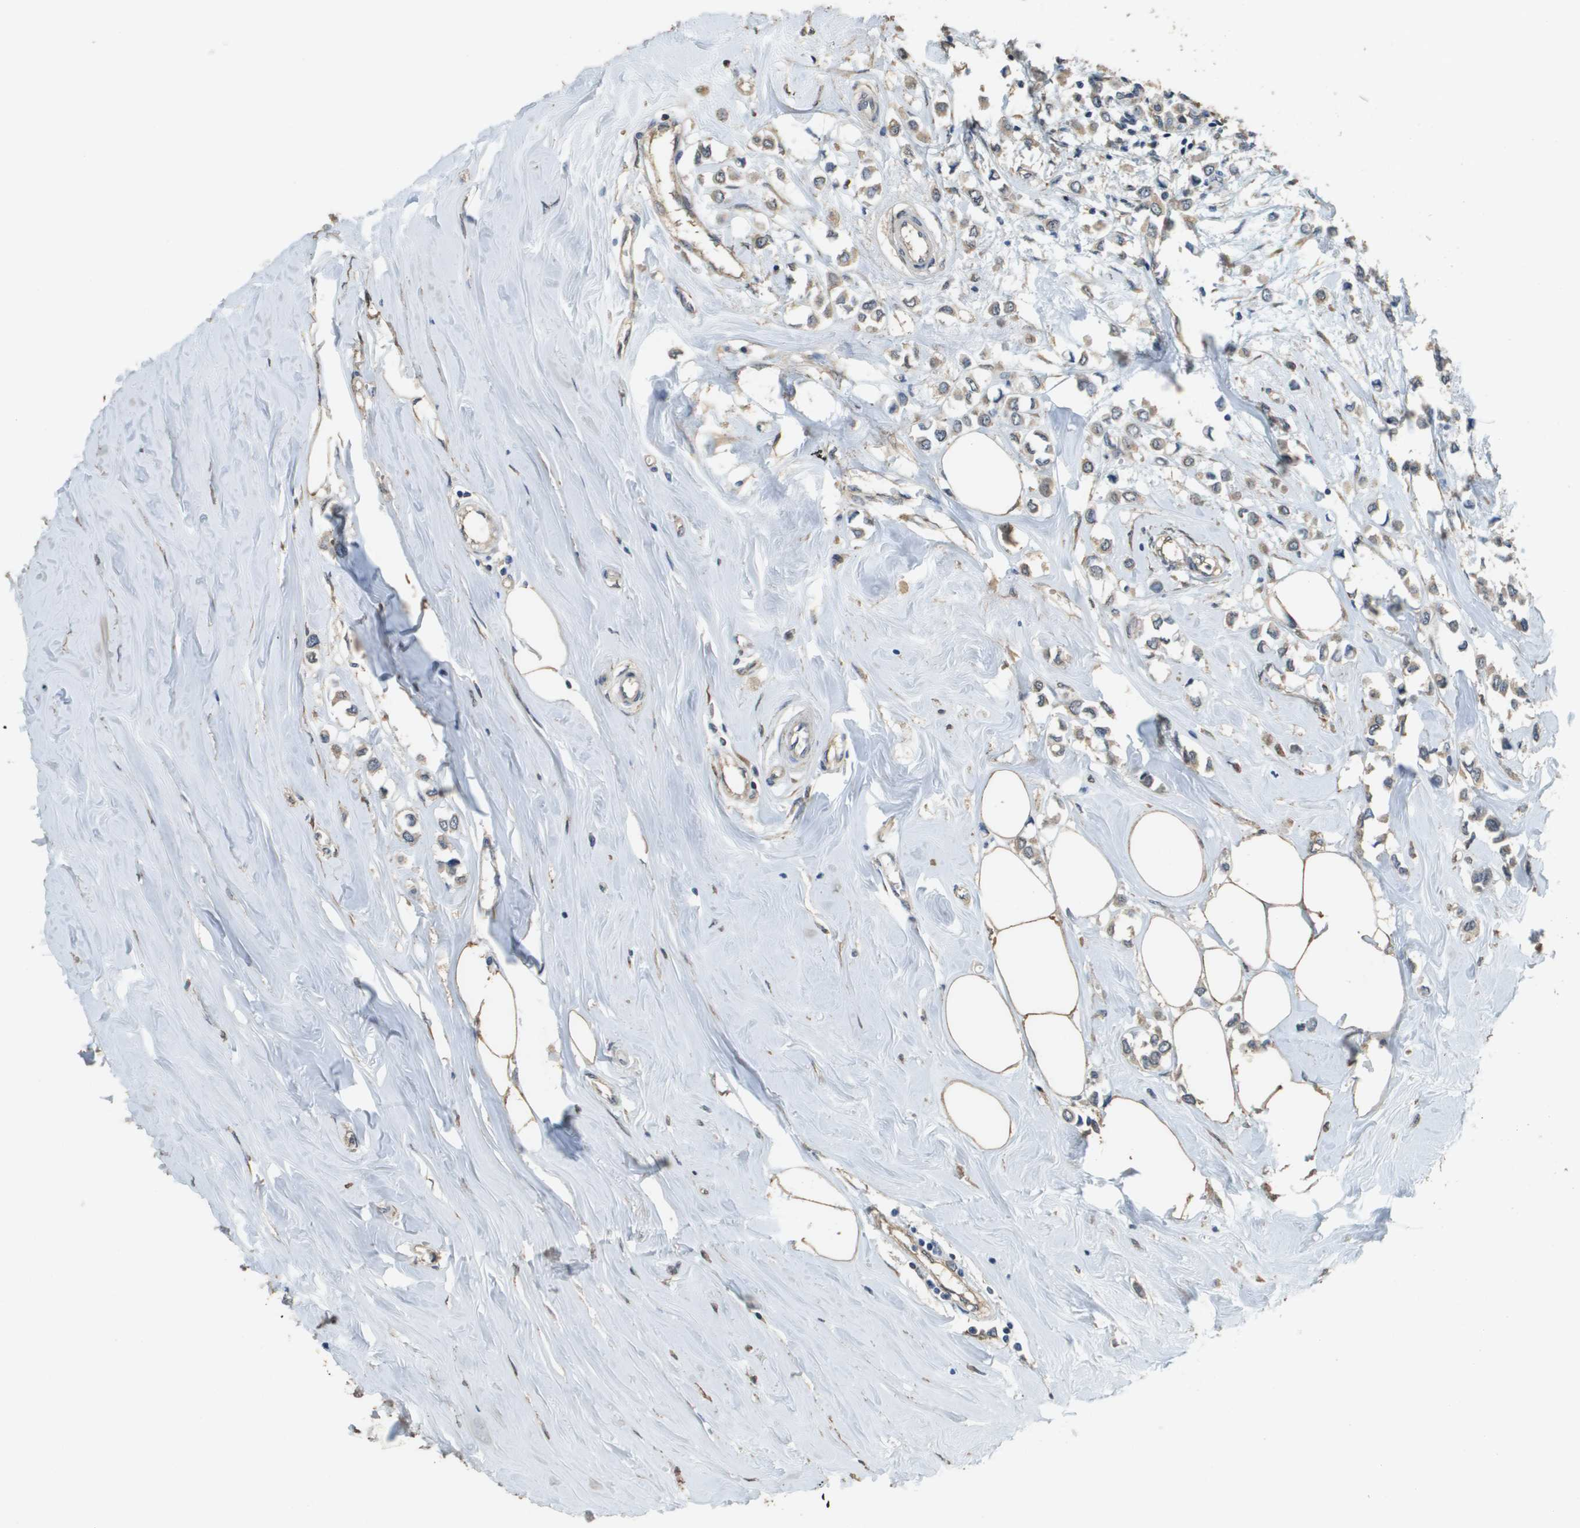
{"staining": {"intensity": "weak", "quantity": ">75%", "location": "cytoplasmic/membranous"}, "tissue": "breast cancer", "cell_type": "Tumor cells", "image_type": "cancer", "snomed": [{"axis": "morphology", "description": "Lobular carcinoma"}, {"axis": "topography", "description": "Breast"}], "caption": "Protein analysis of breast cancer tissue reveals weak cytoplasmic/membranous staining in approximately >75% of tumor cells. The protein of interest is stained brown, and the nuclei are stained in blue (DAB IHC with brightfield microscopy, high magnification).", "gene": "RAB6B", "patient": {"sex": "female", "age": 51}}